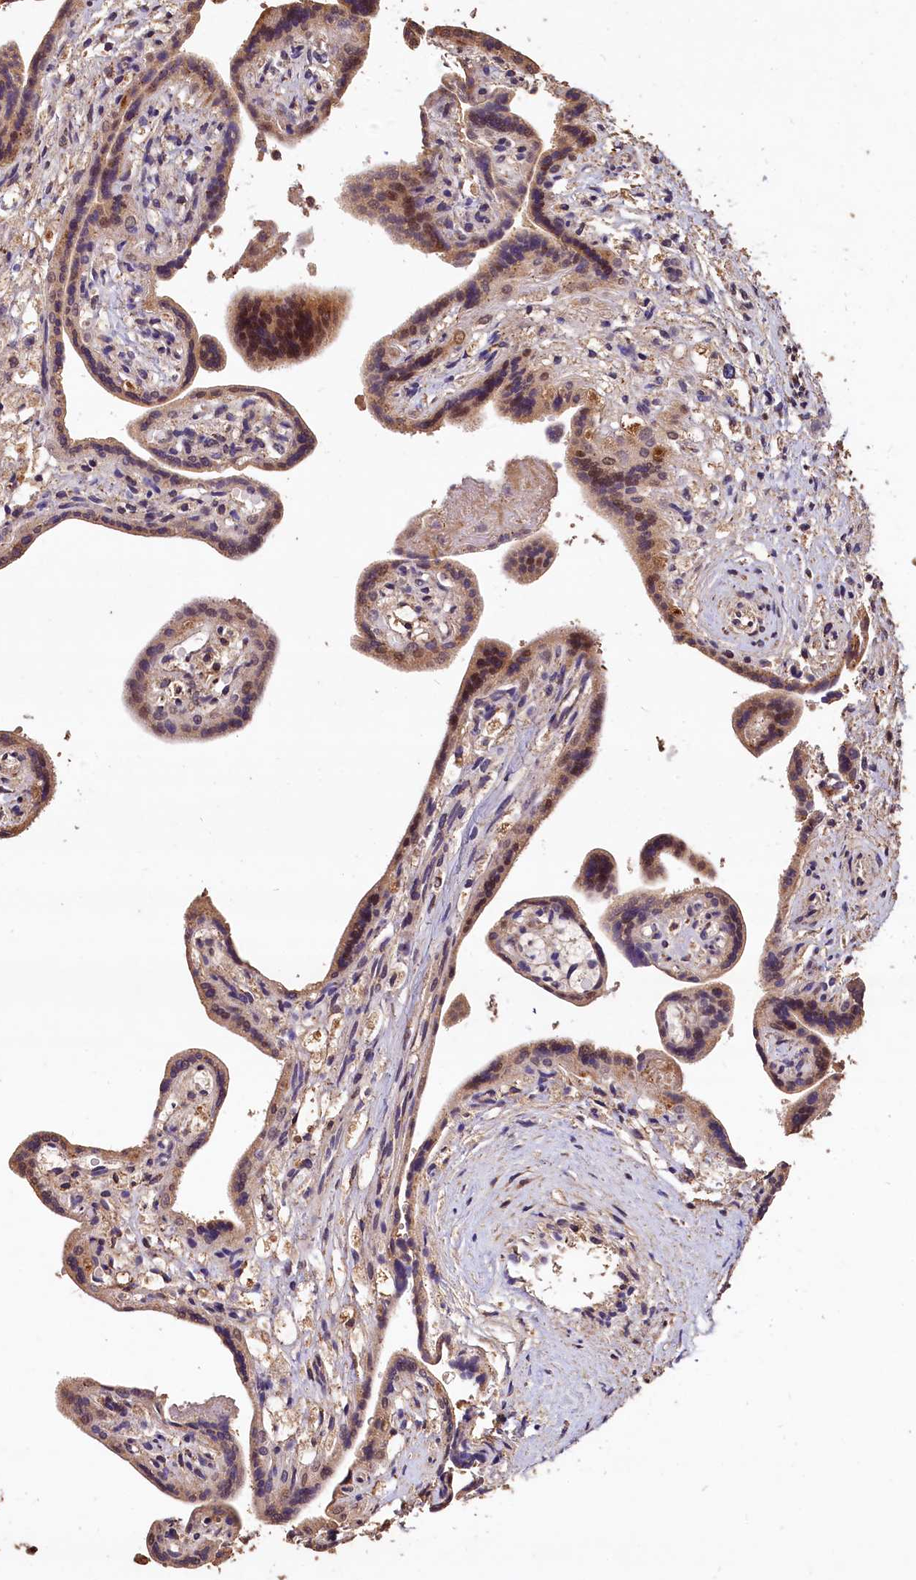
{"staining": {"intensity": "moderate", "quantity": ">75%", "location": "cytoplasmic/membranous"}, "tissue": "placenta", "cell_type": "Decidual cells", "image_type": "normal", "snomed": [{"axis": "morphology", "description": "Normal tissue, NOS"}, {"axis": "topography", "description": "Placenta"}], "caption": "Protein positivity by immunohistochemistry (IHC) shows moderate cytoplasmic/membranous positivity in approximately >75% of decidual cells in normal placenta.", "gene": "LSM4", "patient": {"sex": "female", "age": 37}}